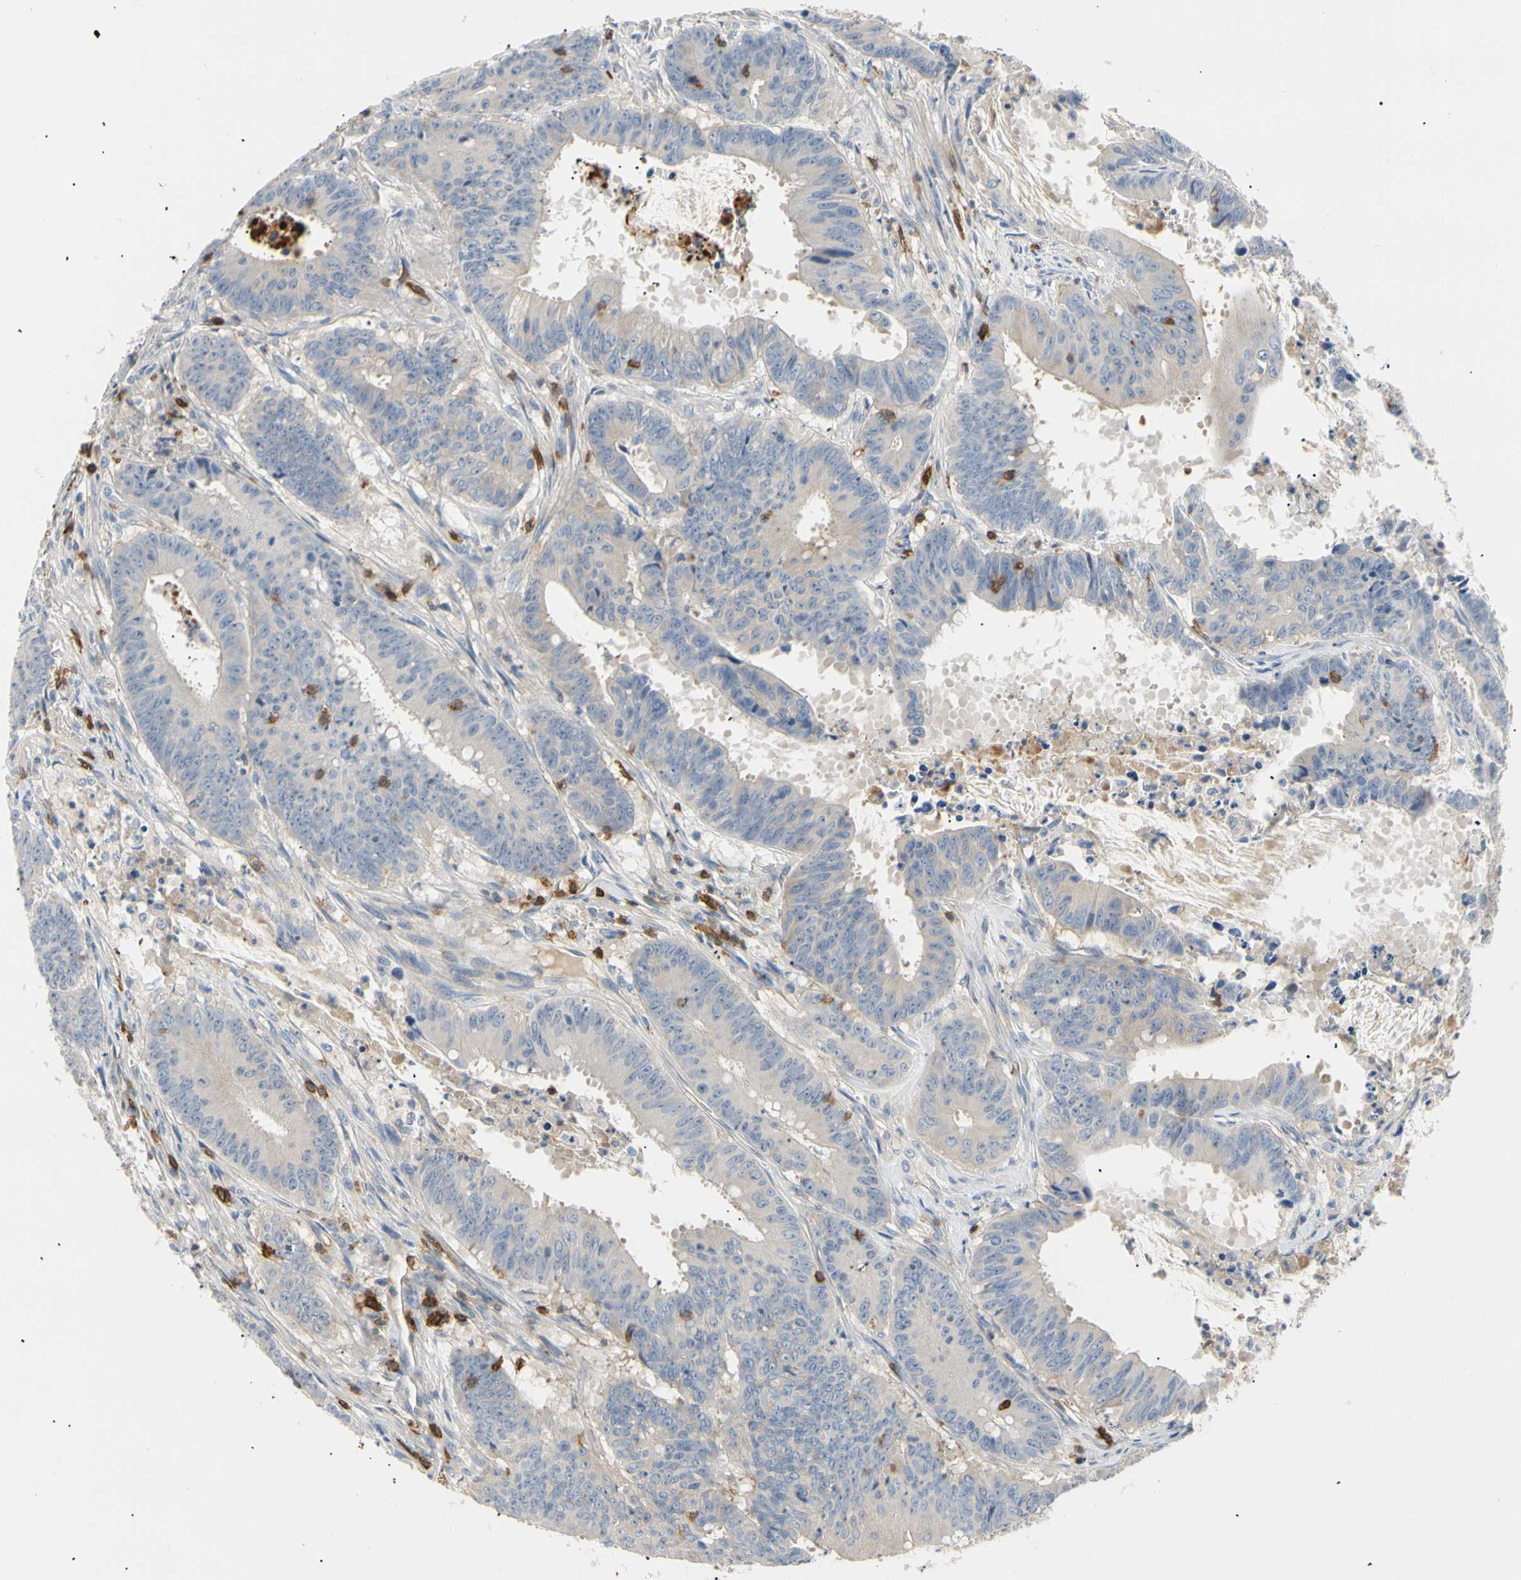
{"staining": {"intensity": "negative", "quantity": "none", "location": "none"}, "tissue": "colorectal cancer", "cell_type": "Tumor cells", "image_type": "cancer", "snomed": [{"axis": "morphology", "description": "Adenocarcinoma, NOS"}, {"axis": "topography", "description": "Colon"}], "caption": "Immunohistochemistry (IHC) photomicrograph of neoplastic tissue: human colorectal cancer stained with DAB shows no significant protein staining in tumor cells.", "gene": "TNFRSF18", "patient": {"sex": "male", "age": 45}}